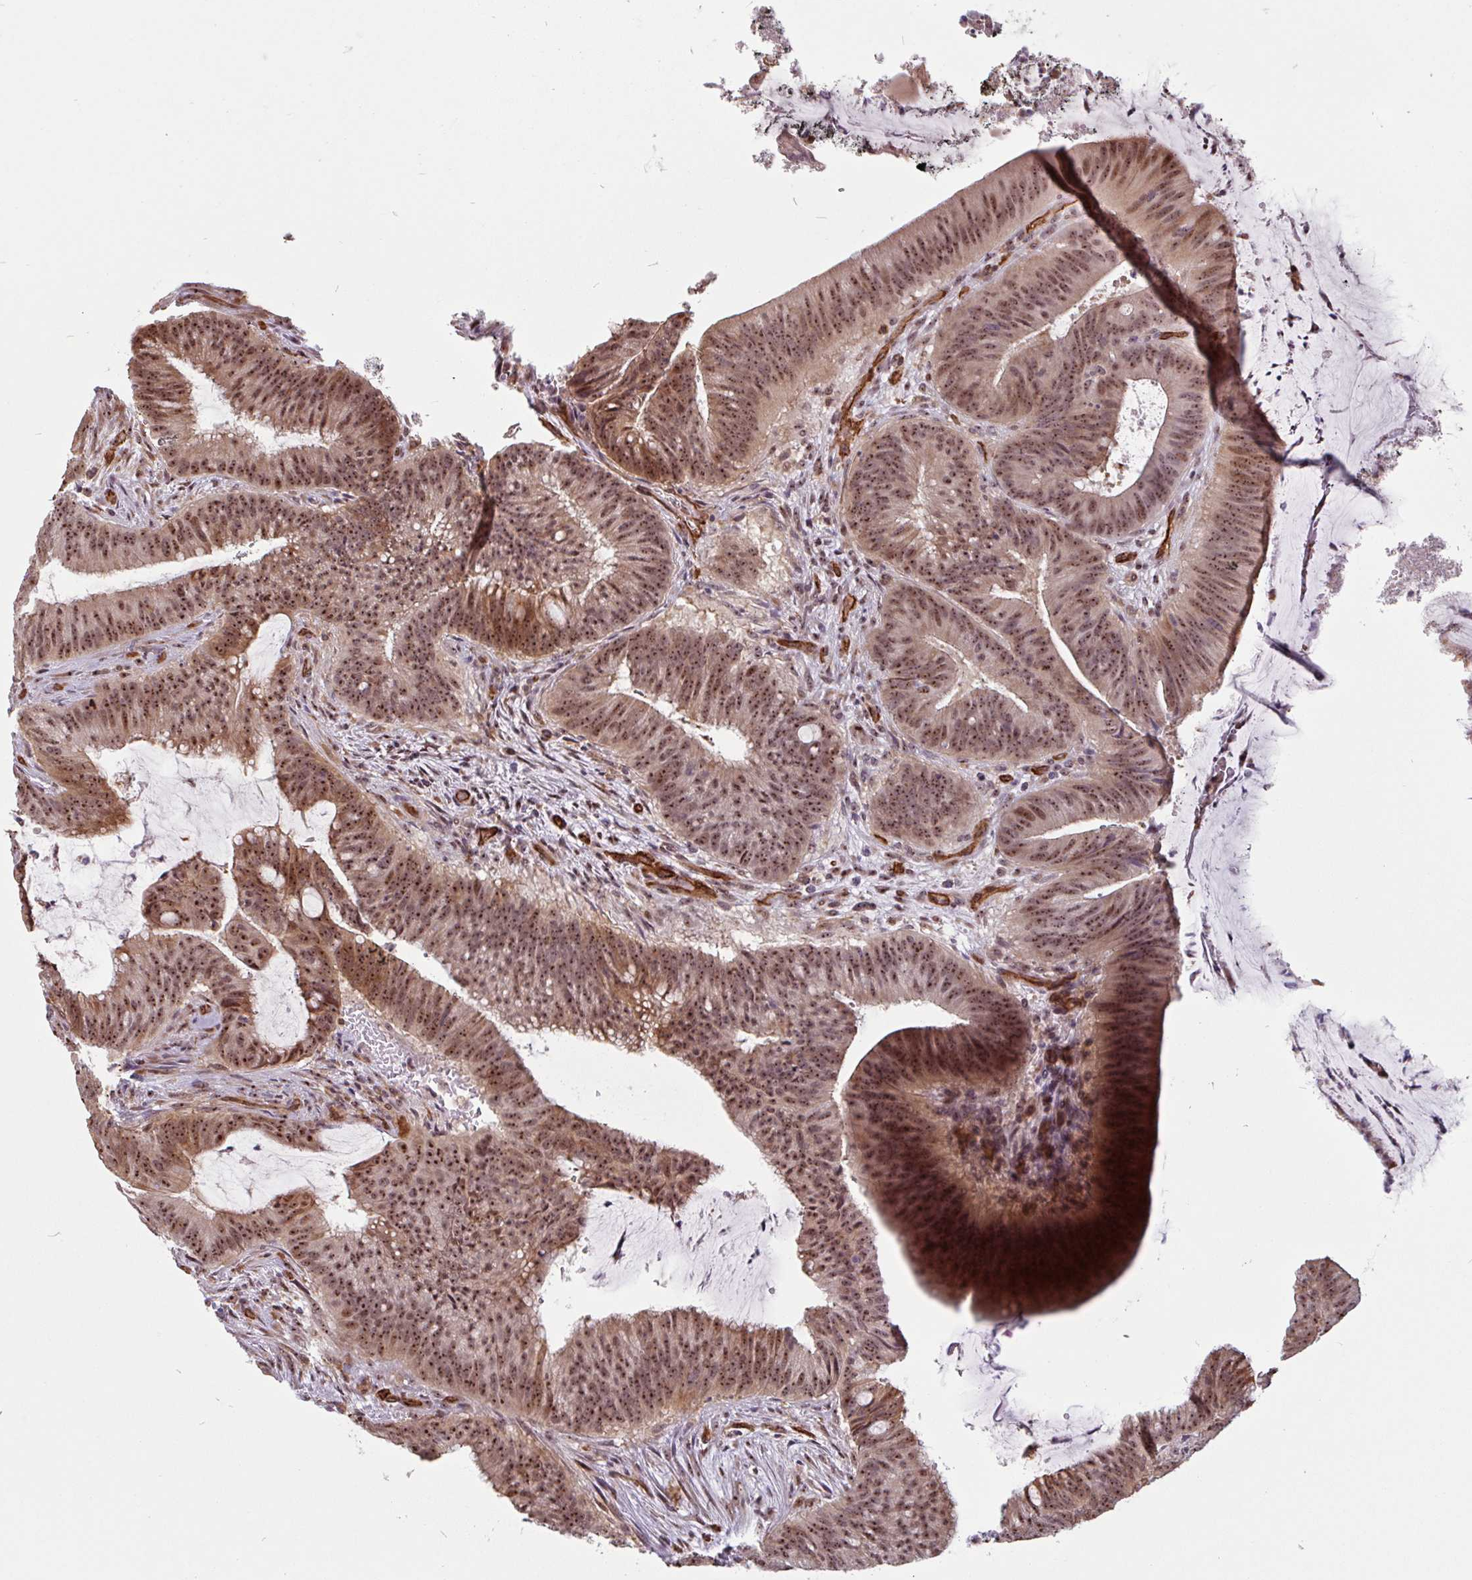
{"staining": {"intensity": "moderate", "quantity": ">75%", "location": "nuclear"}, "tissue": "colorectal cancer", "cell_type": "Tumor cells", "image_type": "cancer", "snomed": [{"axis": "morphology", "description": "Adenocarcinoma, NOS"}, {"axis": "topography", "description": "Colon"}], "caption": "This image reveals colorectal cancer (adenocarcinoma) stained with IHC to label a protein in brown. The nuclear of tumor cells show moderate positivity for the protein. Nuclei are counter-stained blue.", "gene": "ZNF689", "patient": {"sex": "female", "age": 43}}